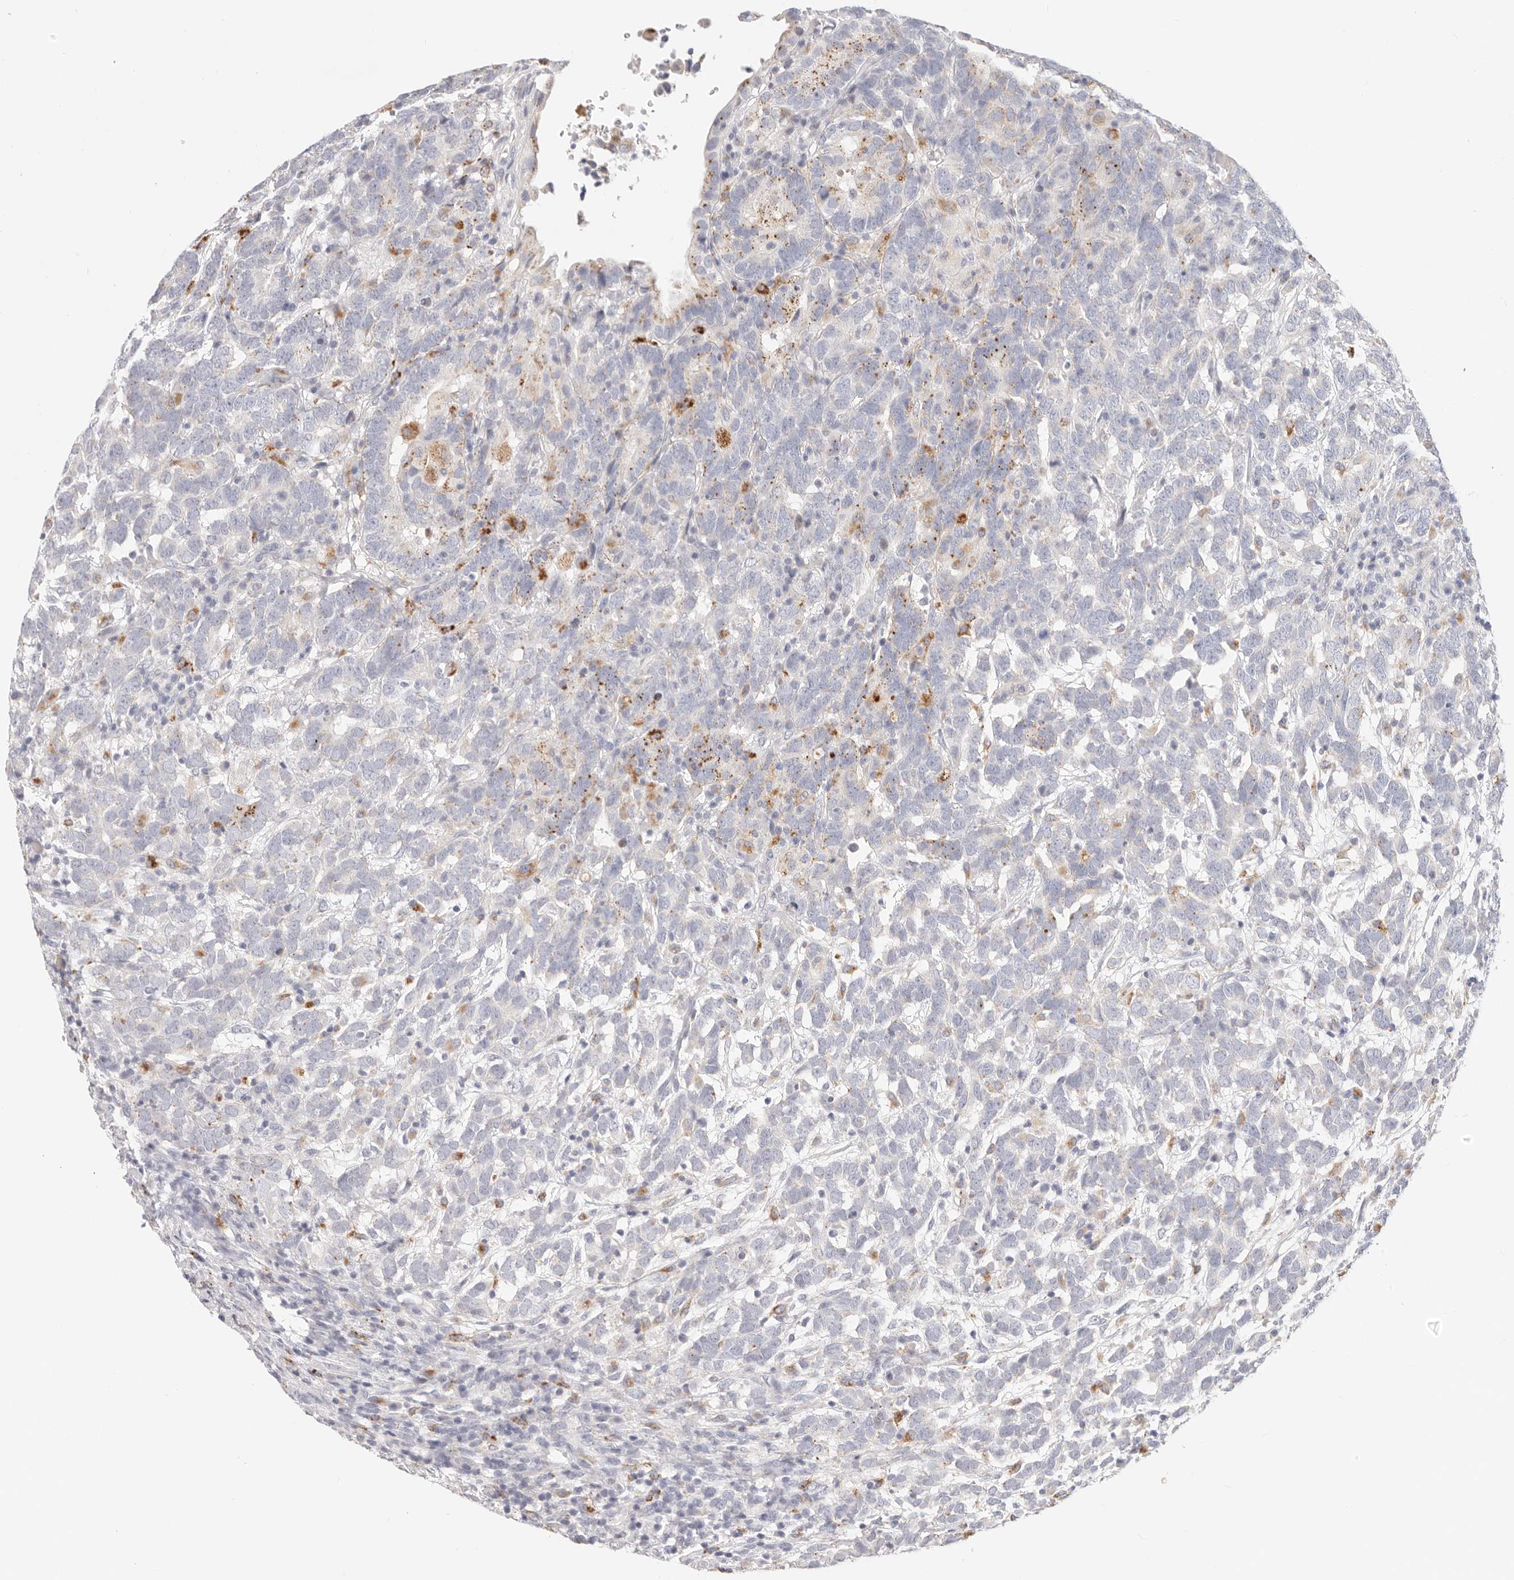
{"staining": {"intensity": "moderate", "quantity": "<25%", "location": "cytoplasmic/membranous"}, "tissue": "testis cancer", "cell_type": "Tumor cells", "image_type": "cancer", "snomed": [{"axis": "morphology", "description": "Carcinoma, Embryonal, NOS"}, {"axis": "topography", "description": "Testis"}], "caption": "Tumor cells reveal low levels of moderate cytoplasmic/membranous expression in about <25% of cells in human embryonal carcinoma (testis).", "gene": "STKLD1", "patient": {"sex": "male", "age": 26}}